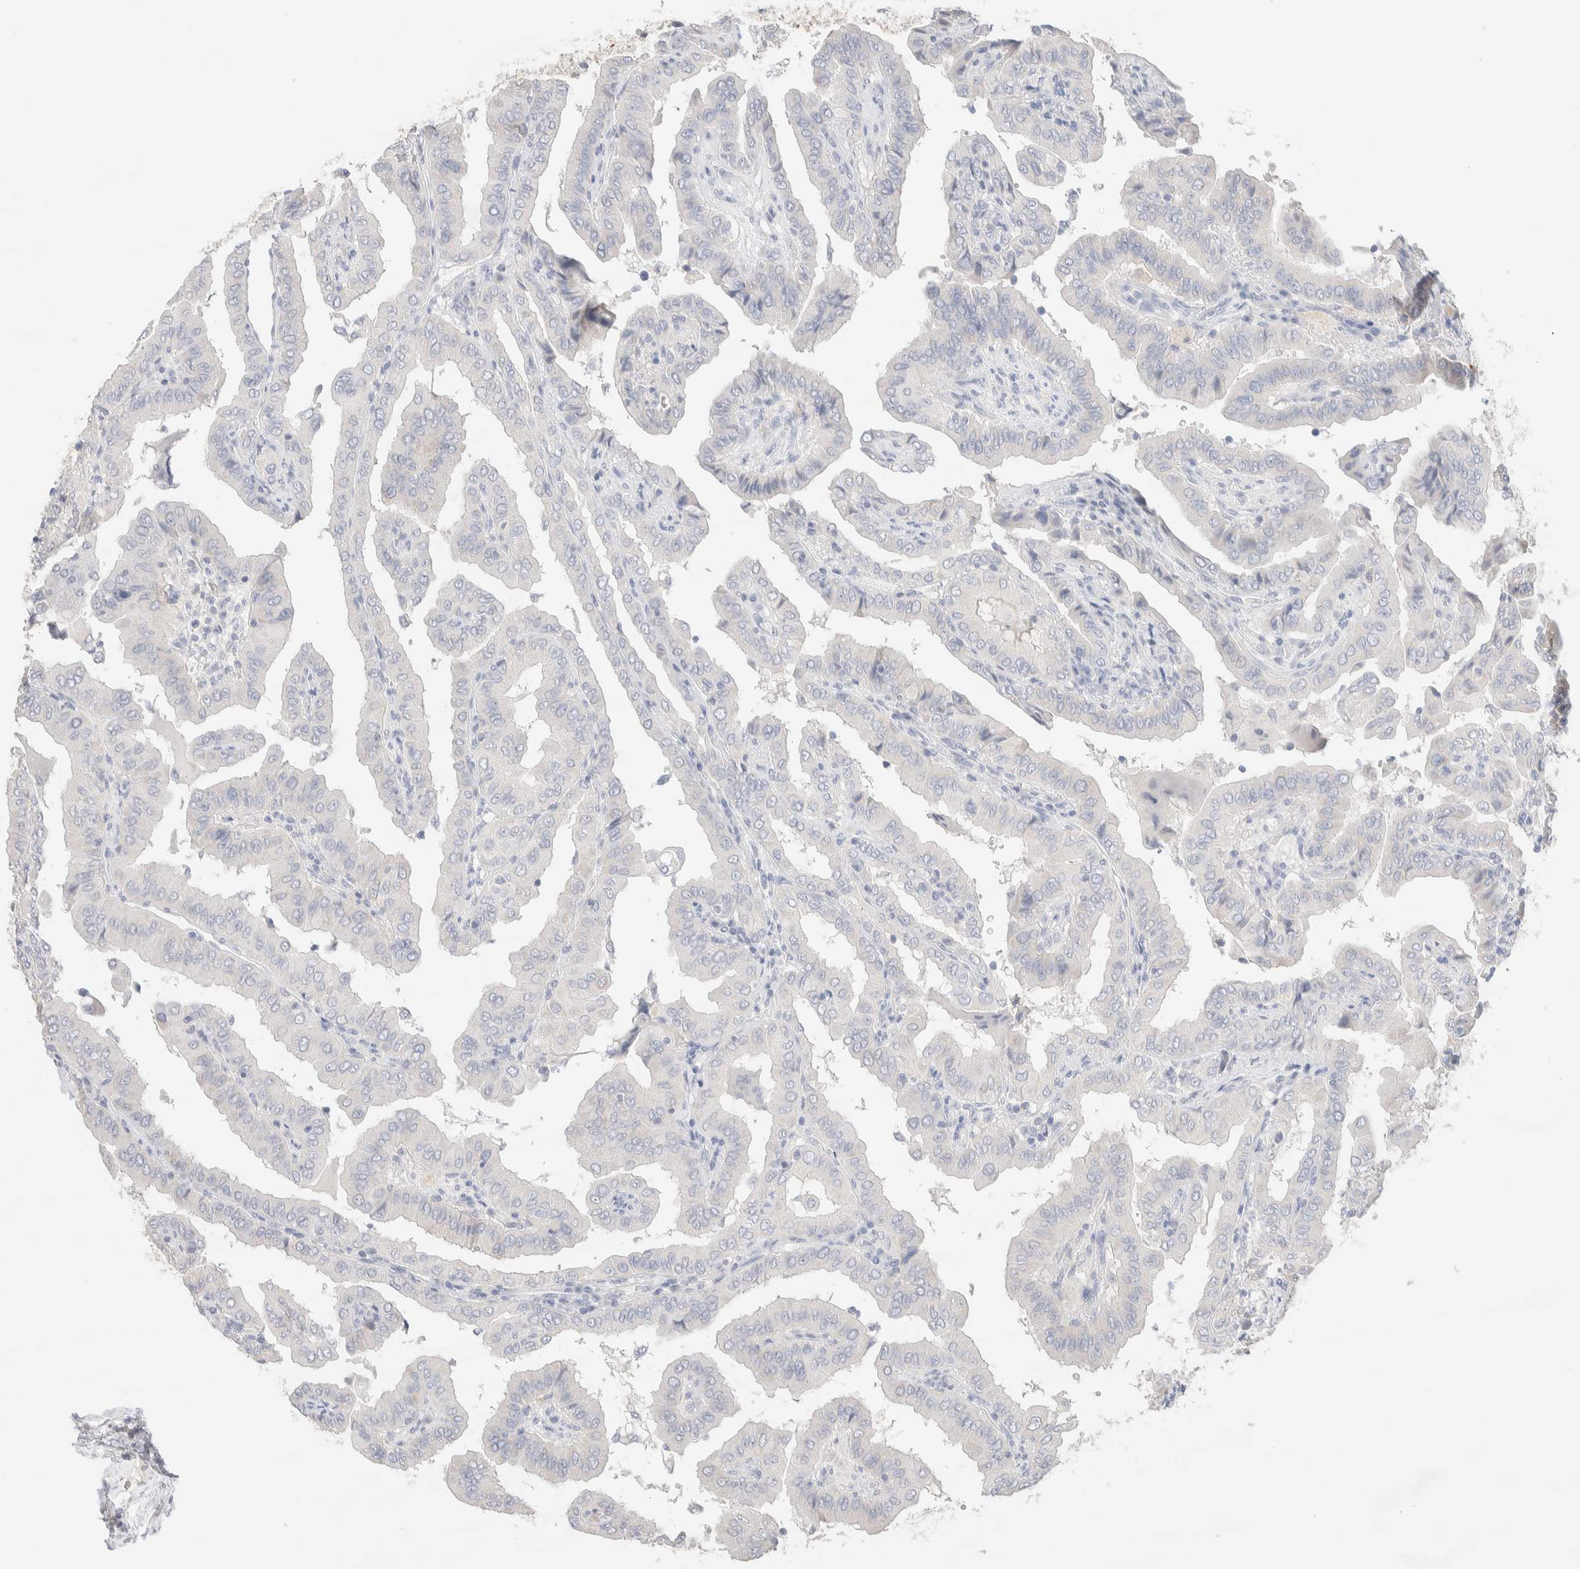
{"staining": {"intensity": "negative", "quantity": "none", "location": "none"}, "tissue": "thyroid cancer", "cell_type": "Tumor cells", "image_type": "cancer", "snomed": [{"axis": "morphology", "description": "Papillary adenocarcinoma, NOS"}, {"axis": "topography", "description": "Thyroid gland"}], "caption": "There is no significant expression in tumor cells of thyroid cancer. The staining is performed using DAB (3,3'-diaminobenzidine) brown chromogen with nuclei counter-stained in using hematoxylin.", "gene": "RIDA", "patient": {"sex": "male", "age": 33}}